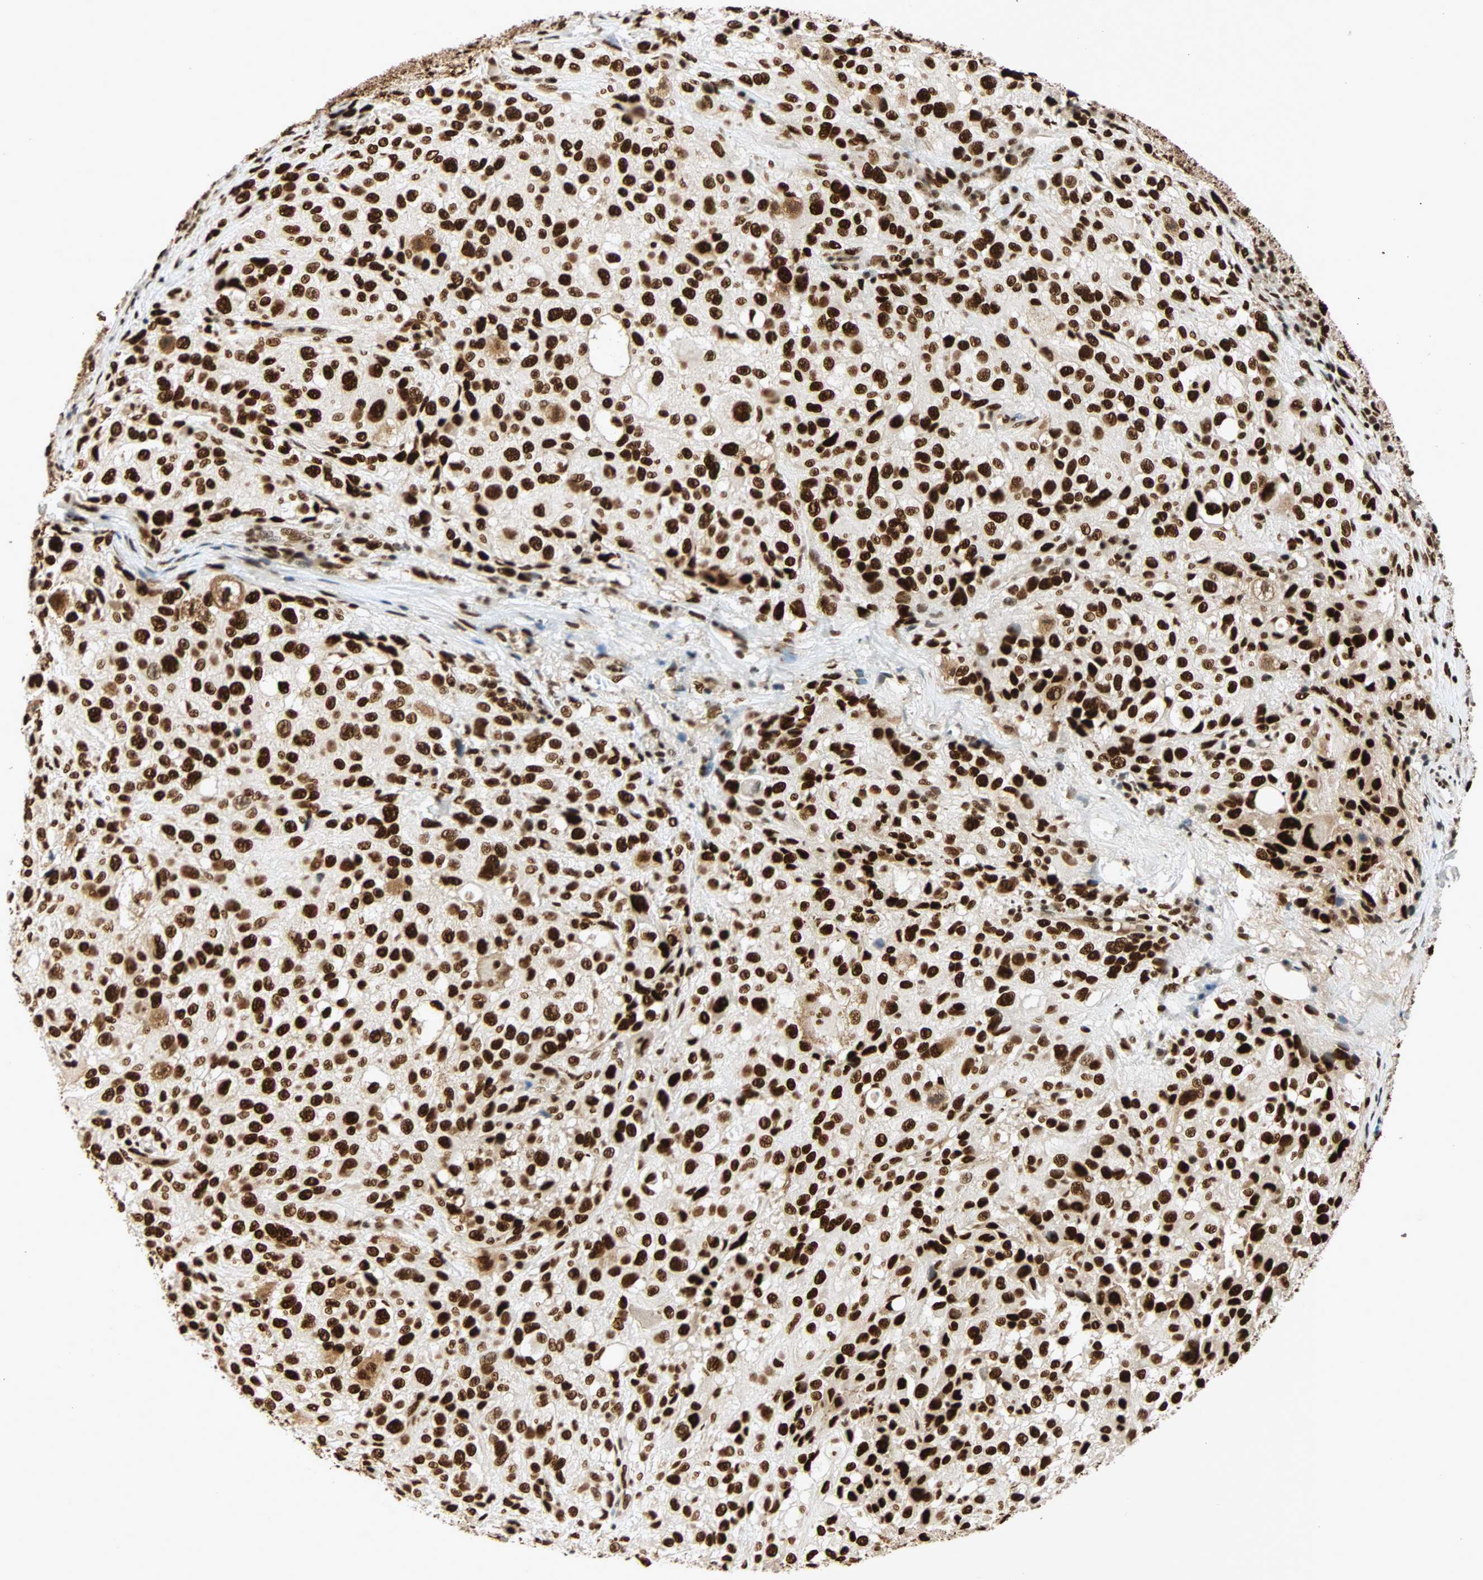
{"staining": {"intensity": "strong", "quantity": ">75%", "location": "nuclear"}, "tissue": "melanoma", "cell_type": "Tumor cells", "image_type": "cancer", "snomed": [{"axis": "morphology", "description": "Necrosis, NOS"}, {"axis": "morphology", "description": "Malignant melanoma, NOS"}, {"axis": "topography", "description": "Skin"}], "caption": "Melanoma stained with immunohistochemistry (IHC) reveals strong nuclear expression in approximately >75% of tumor cells.", "gene": "CDK12", "patient": {"sex": "female", "age": 87}}